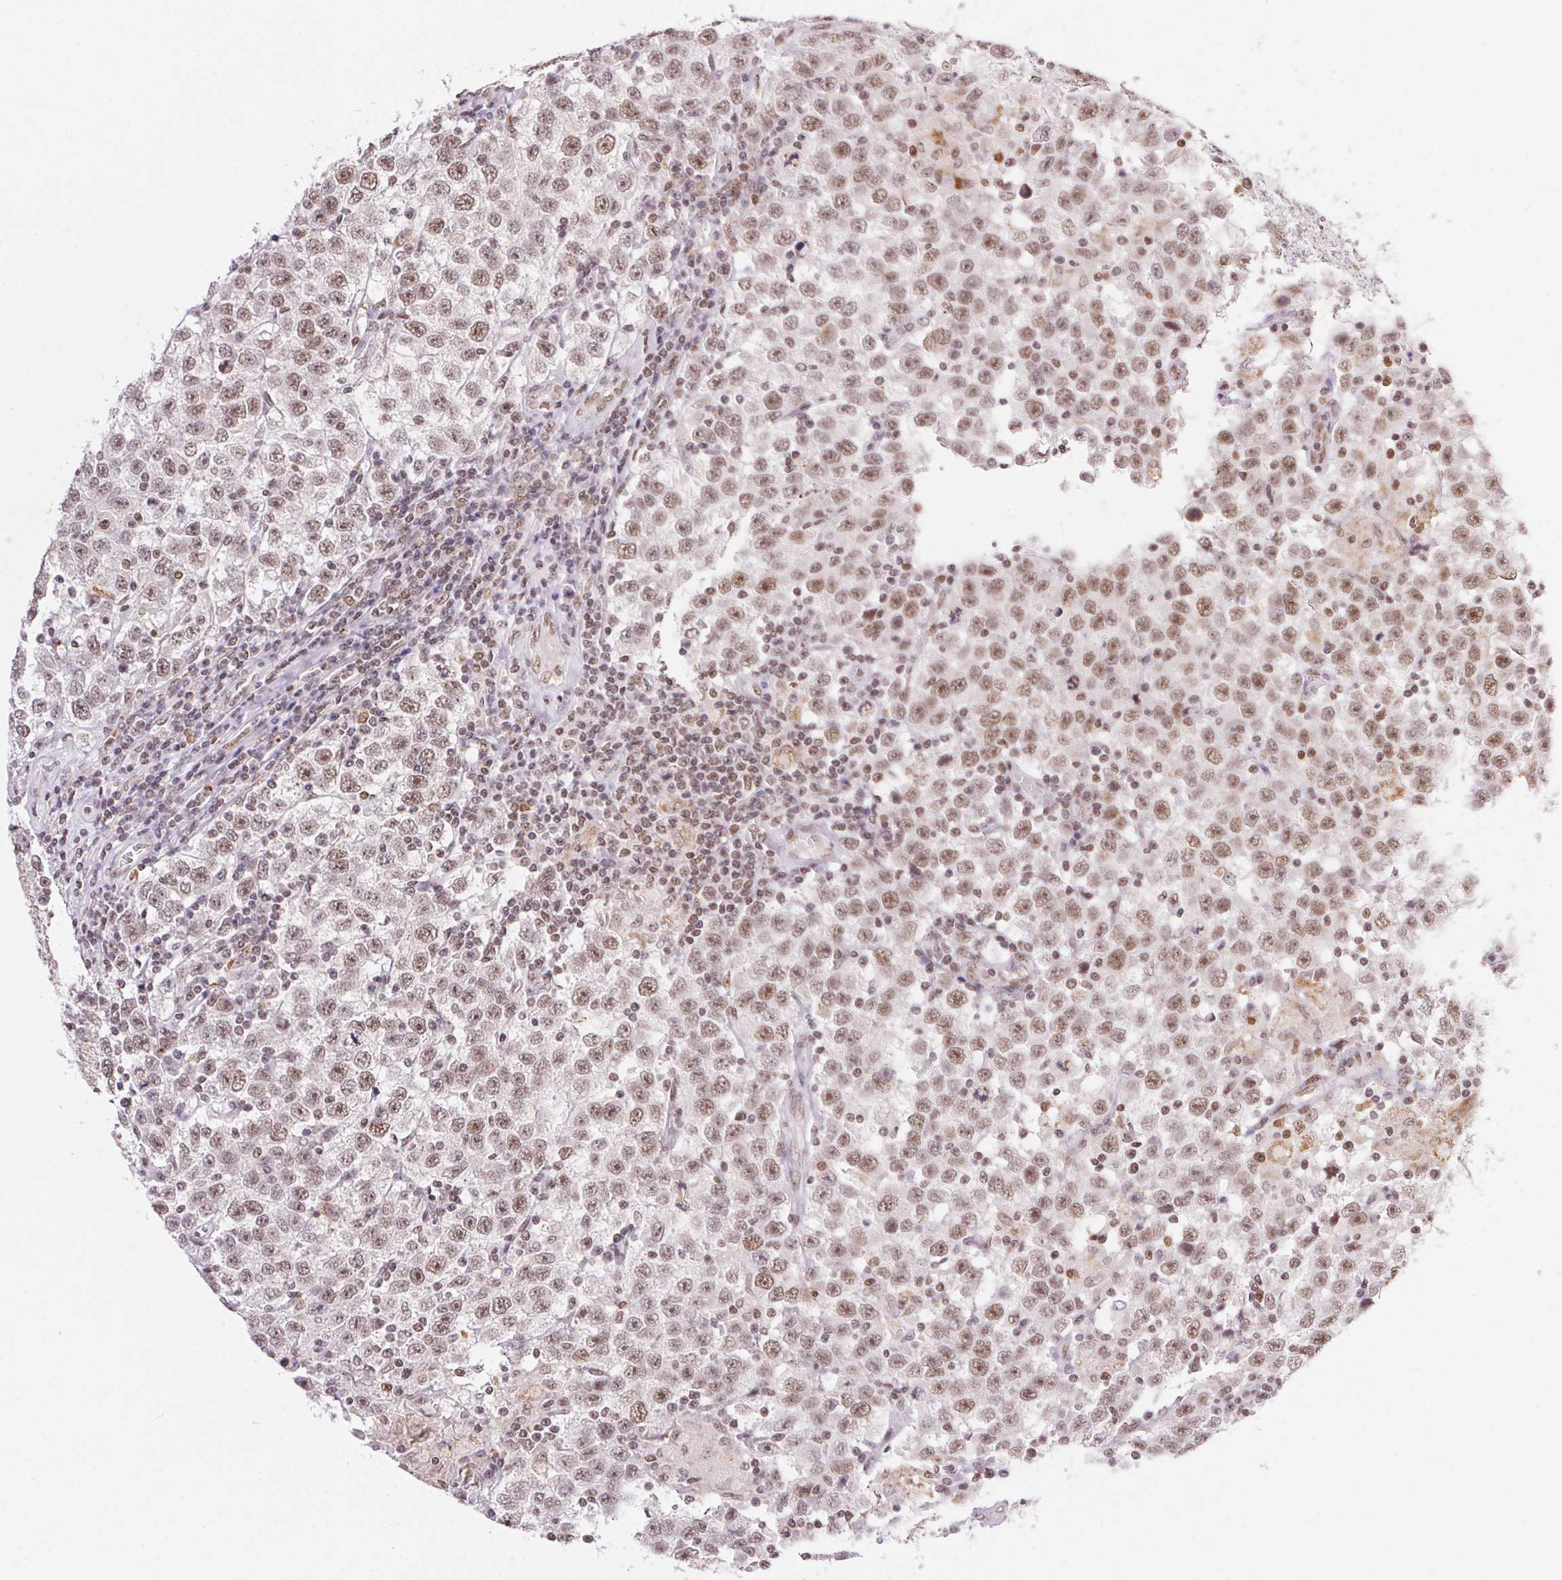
{"staining": {"intensity": "moderate", "quantity": ">75%", "location": "nuclear"}, "tissue": "testis cancer", "cell_type": "Tumor cells", "image_type": "cancer", "snomed": [{"axis": "morphology", "description": "Seminoma, NOS"}, {"axis": "topography", "description": "Testis"}], "caption": "Seminoma (testis) stained with a brown dye shows moderate nuclear positive positivity in about >75% of tumor cells.", "gene": "NFE2L1", "patient": {"sex": "male", "age": 41}}